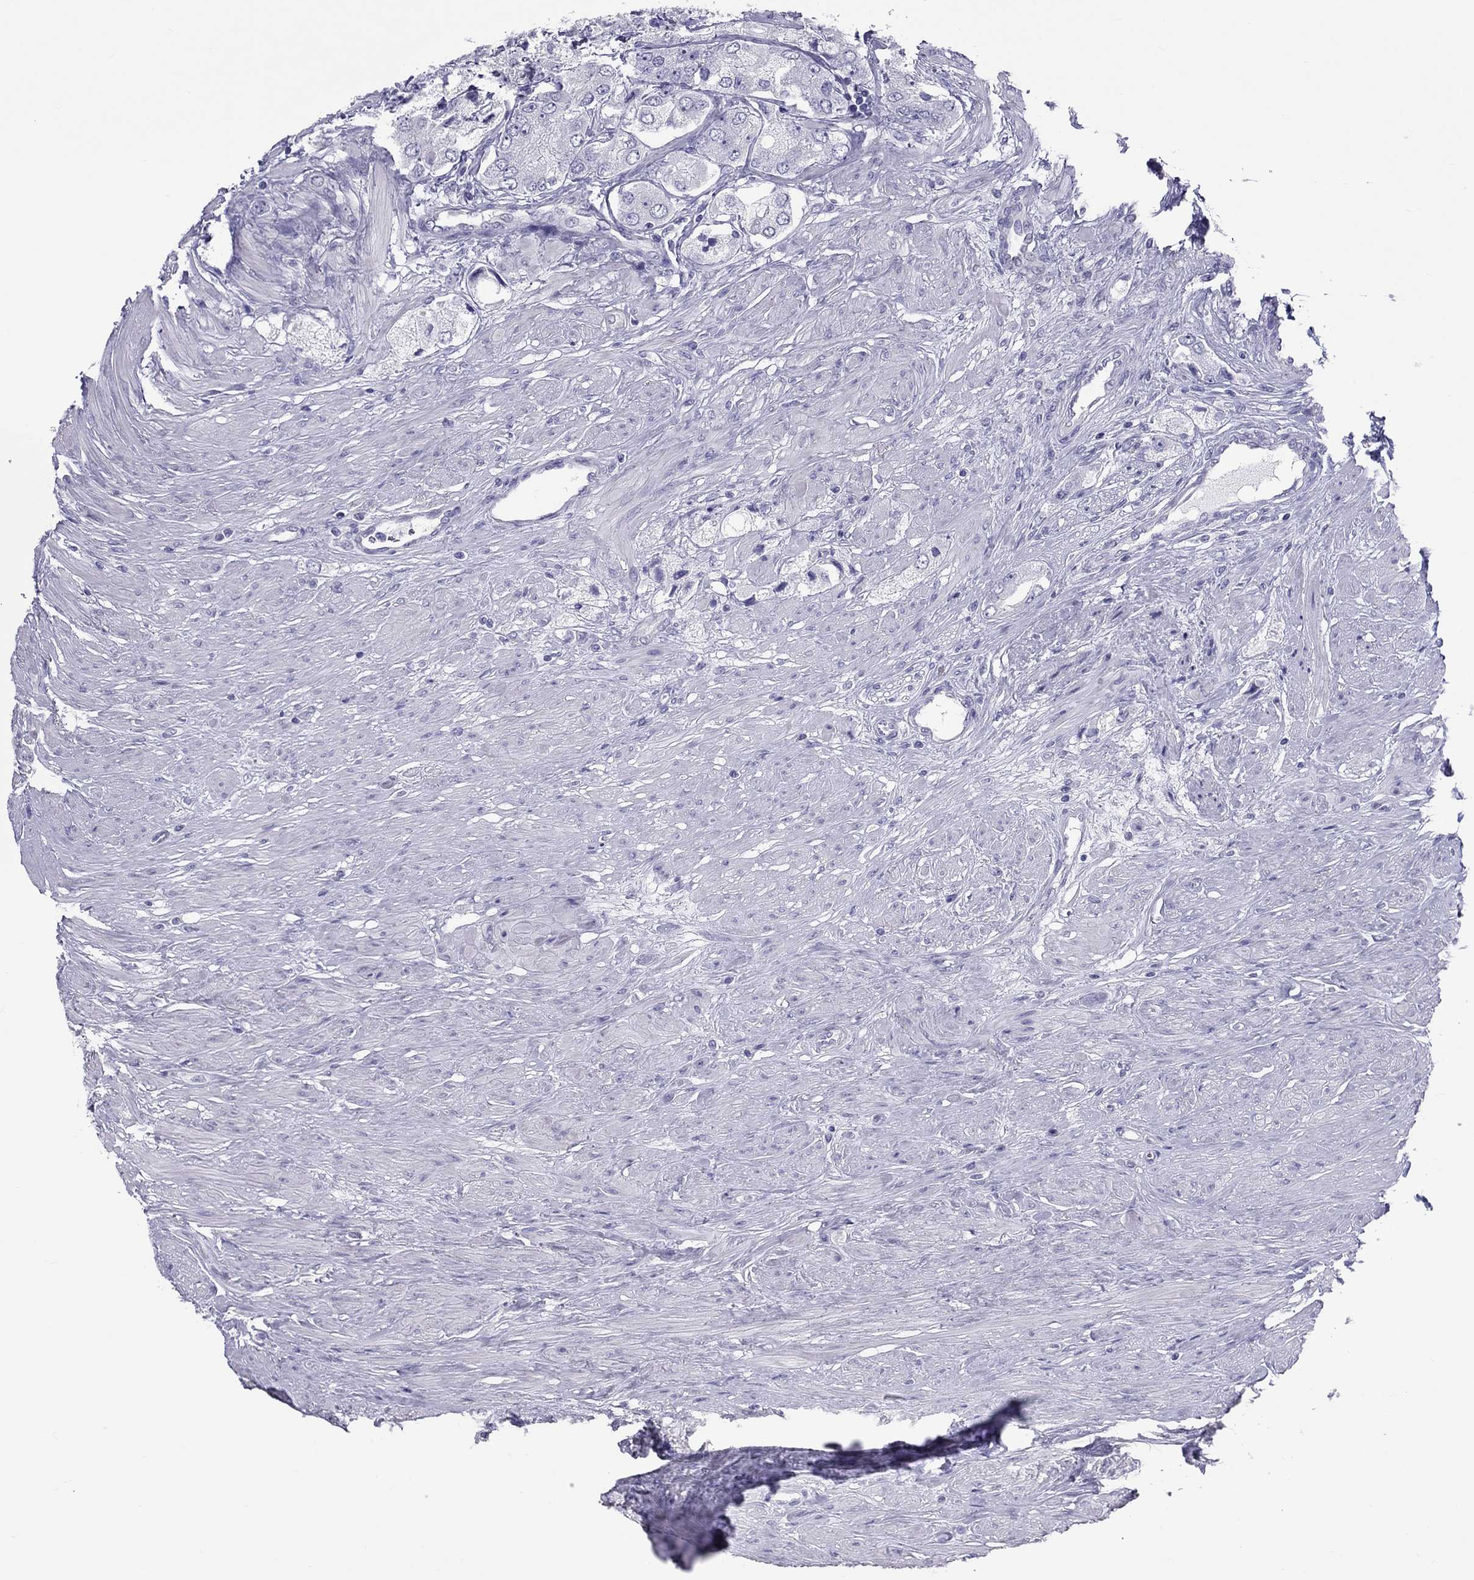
{"staining": {"intensity": "negative", "quantity": "none", "location": "none"}, "tissue": "prostate cancer", "cell_type": "Tumor cells", "image_type": "cancer", "snomed": [{"axis": "morphology", "description": "Adenocarcinoma, Low grade"}, {"axis": "topography", "description": "Prostate"}], "caption": "A high-resolution micrograph shows IHC staining of prostate adenocarcinoma (low-grade), which exhibits no significant expression in tumor cells. (Stains: DAB (3,3'-diaminobenzidine) immunohistochemistry (IHC) with hematoxylin counter stain, Microscopy: brightfield microscopy at high magnification).", "gene": "FSCN3", "patient": {"sex": "male", "age": 69}}